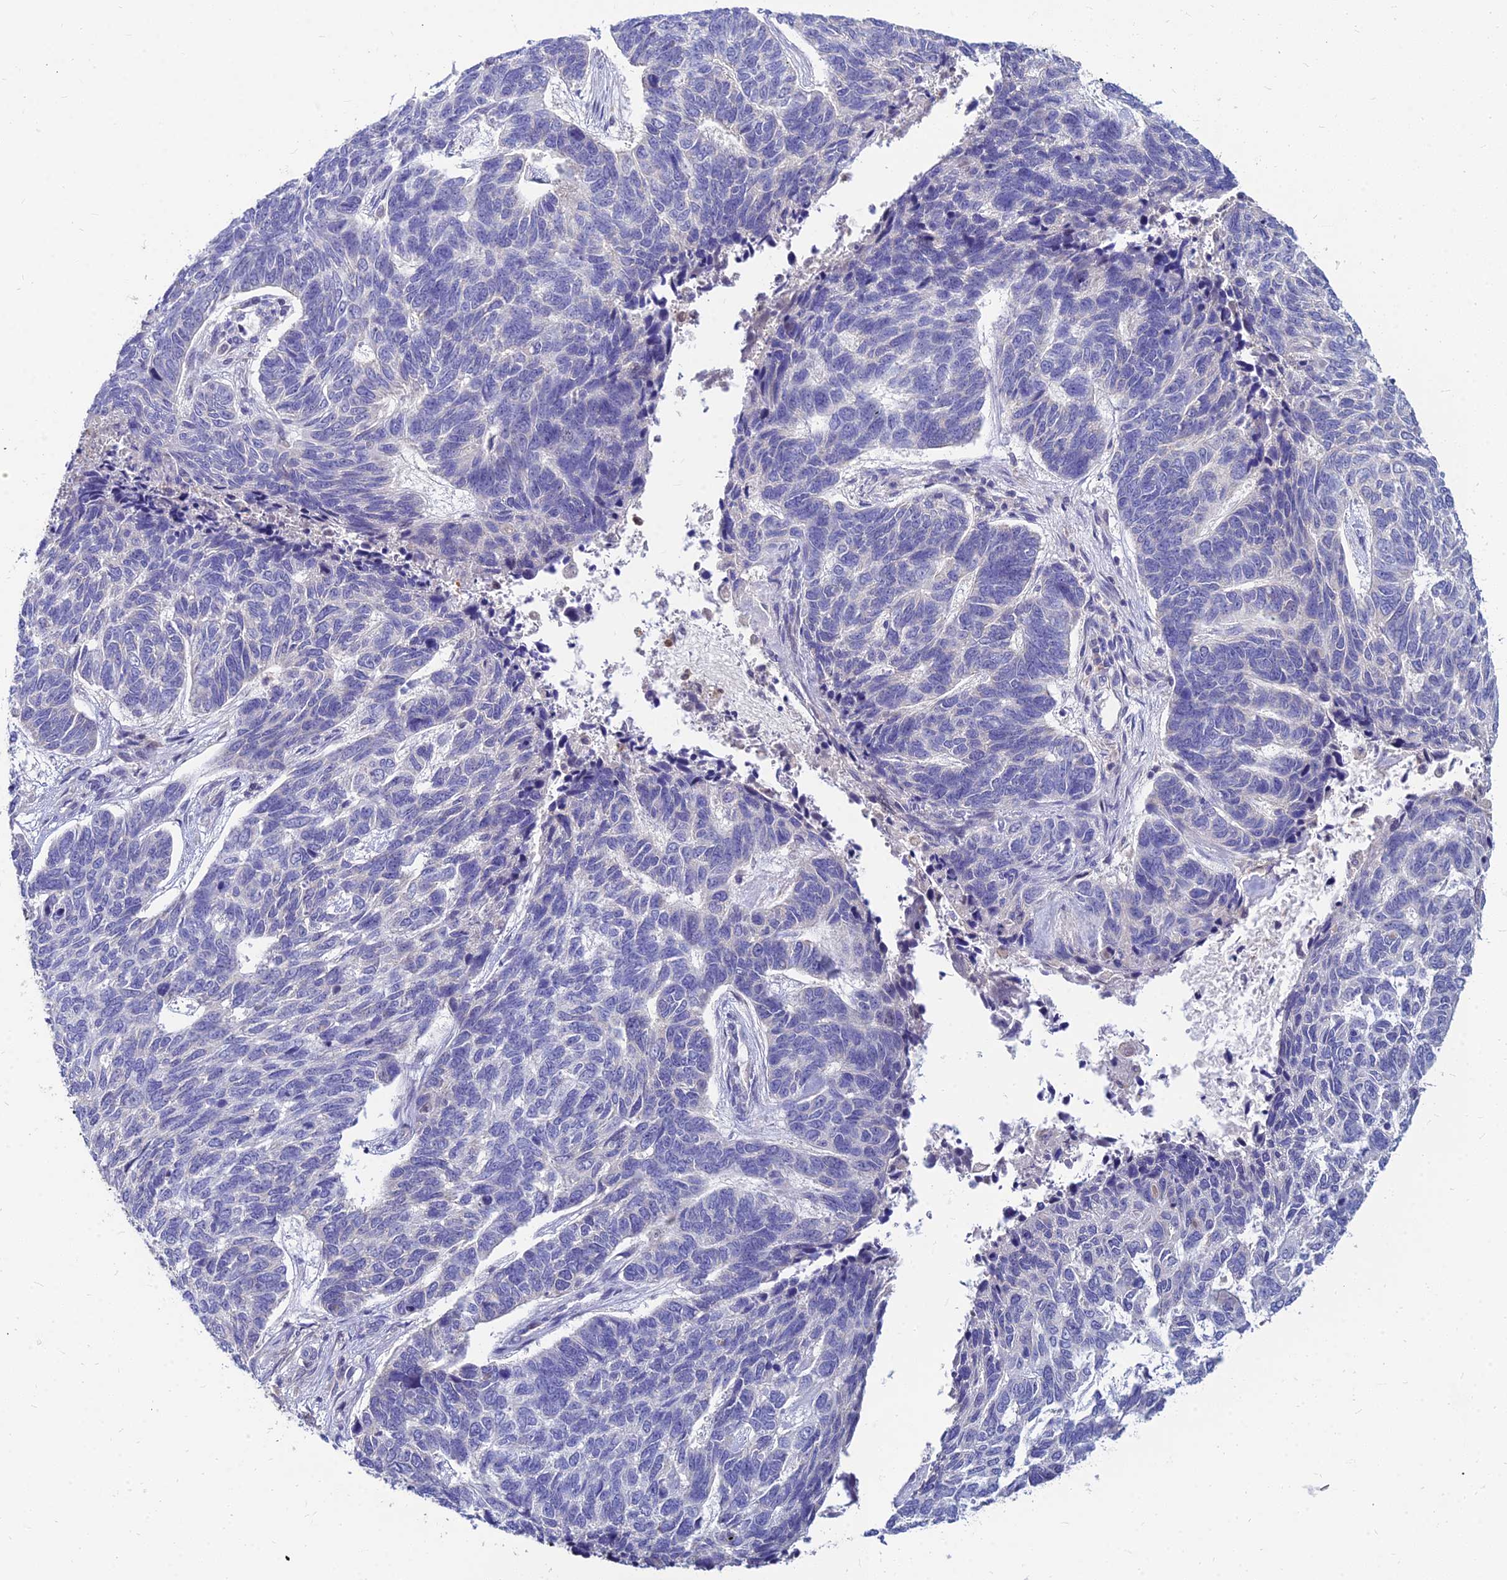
{"staining": {"intensity": "negative", "quantity": "none", "location": "none"}, "tissue": "skin cancer", "cell_type": "Tumor cells", "image_type": "cancer", "snomed": [{"axis": "morphology", "description": "Basal cell carcinoma"}, {"axis": "topography", "description": "Skin"}], "caption": "A high-resolution photomicrograph shows immunohistochemistry staining of skin basal cell carcinoma, which shows no significant expression in tumor cells. (IHC, brightfield microscopy, high magnification).", "gene": "GOLGA6D", "patient": {"sex": "female", "age": 65}}